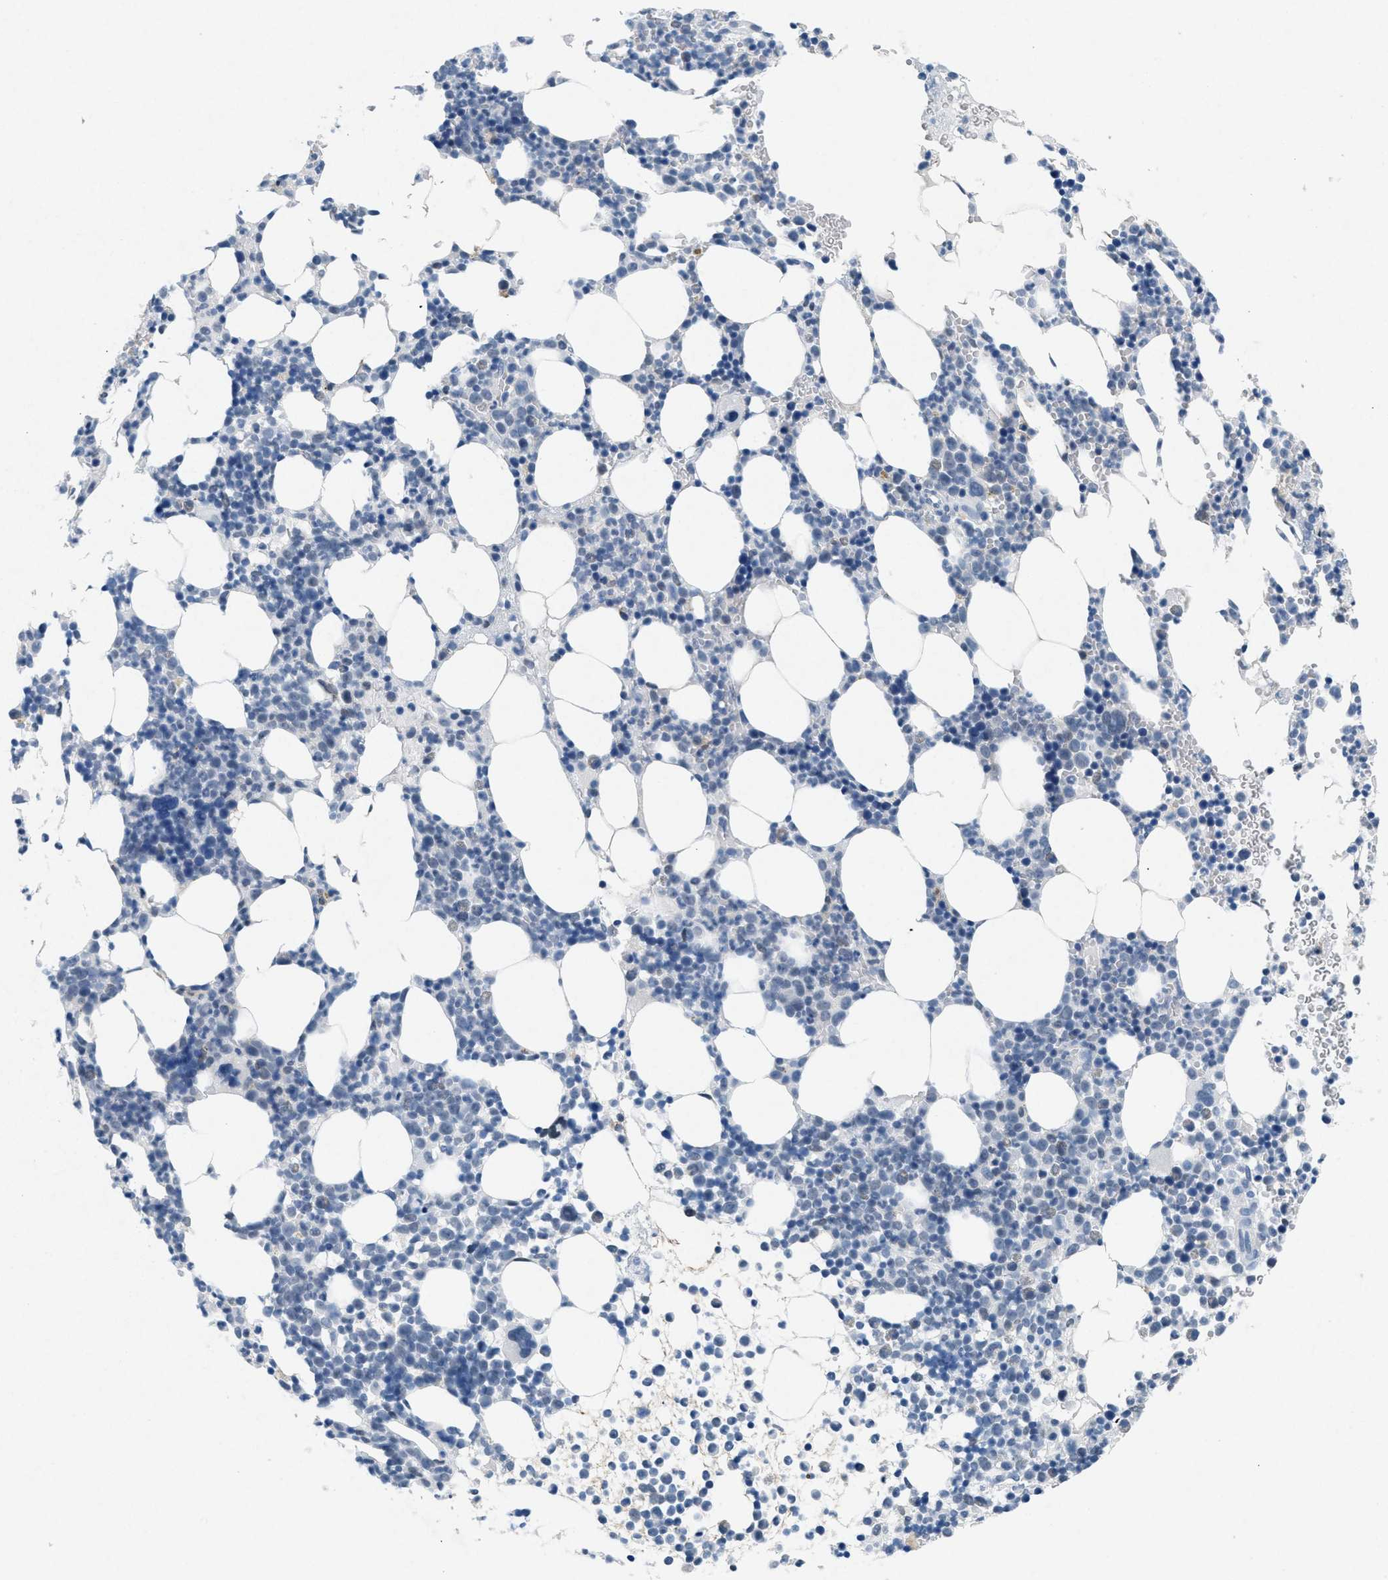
{"staining": {"intensity": "negative", "quantity": "none", "location": "none"}, "tissue": "bone marrow", "cell_type": "Hematopoietic cells", "image_type": "normal", "snomed": [{"axis": "morphology", "description": "Normal tissue, NOS"}, {"axis": "morphology", "description": "Inflammation, NOS"}, {"axis": "topography", "description": "Bone marrow"}], "caption": "Histopathology image shows no protein expression in hematopoietic cells of benign bone marrow.", "gene": "TASOR", "patient": {"sex": "female", "age": 67}}